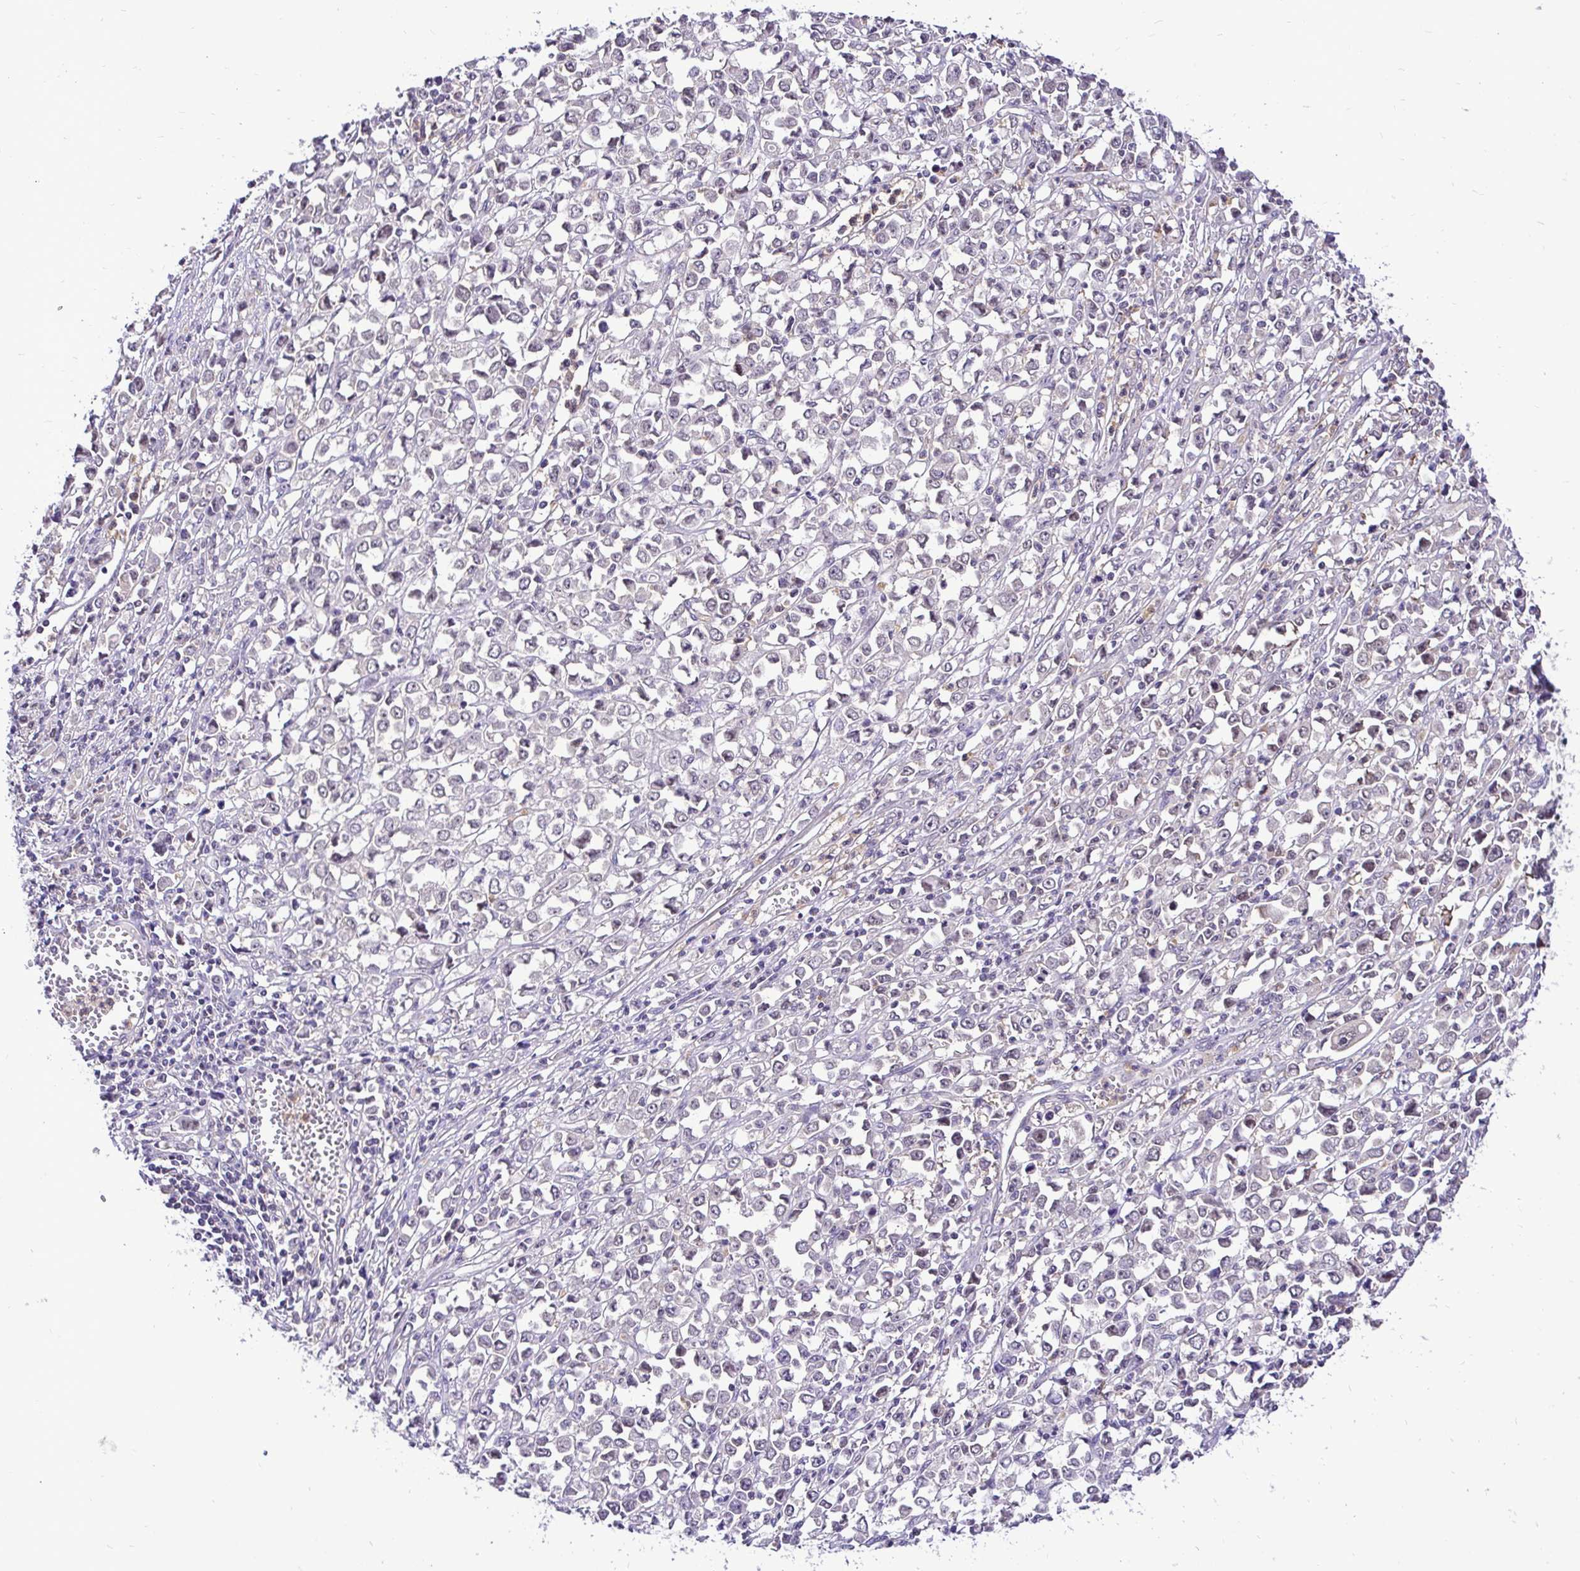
{"staining": {"intensity": "negative", "quantity": "none", "location": "none"}, "tissue": "stomach cancer", "cell_type": "Tumor cells", "image_type": "cancer", "snomed": [{"axis": "morphology", "description": "Adenocarcinoma, NOS"}, {"axis": "topography", "description": "Stomach, upper"}], "caption": "Immunohistochemistry (IHC) photomicrograph of neoplastic tissue: stomach cancer (adenocarcinoma) stained with DAB (3,3'-diaminobenzidine) reveals no significant protein positivity in tumor cells.", "gene": "UBE2M", "patient": {"sex": "male", "age": 70}}